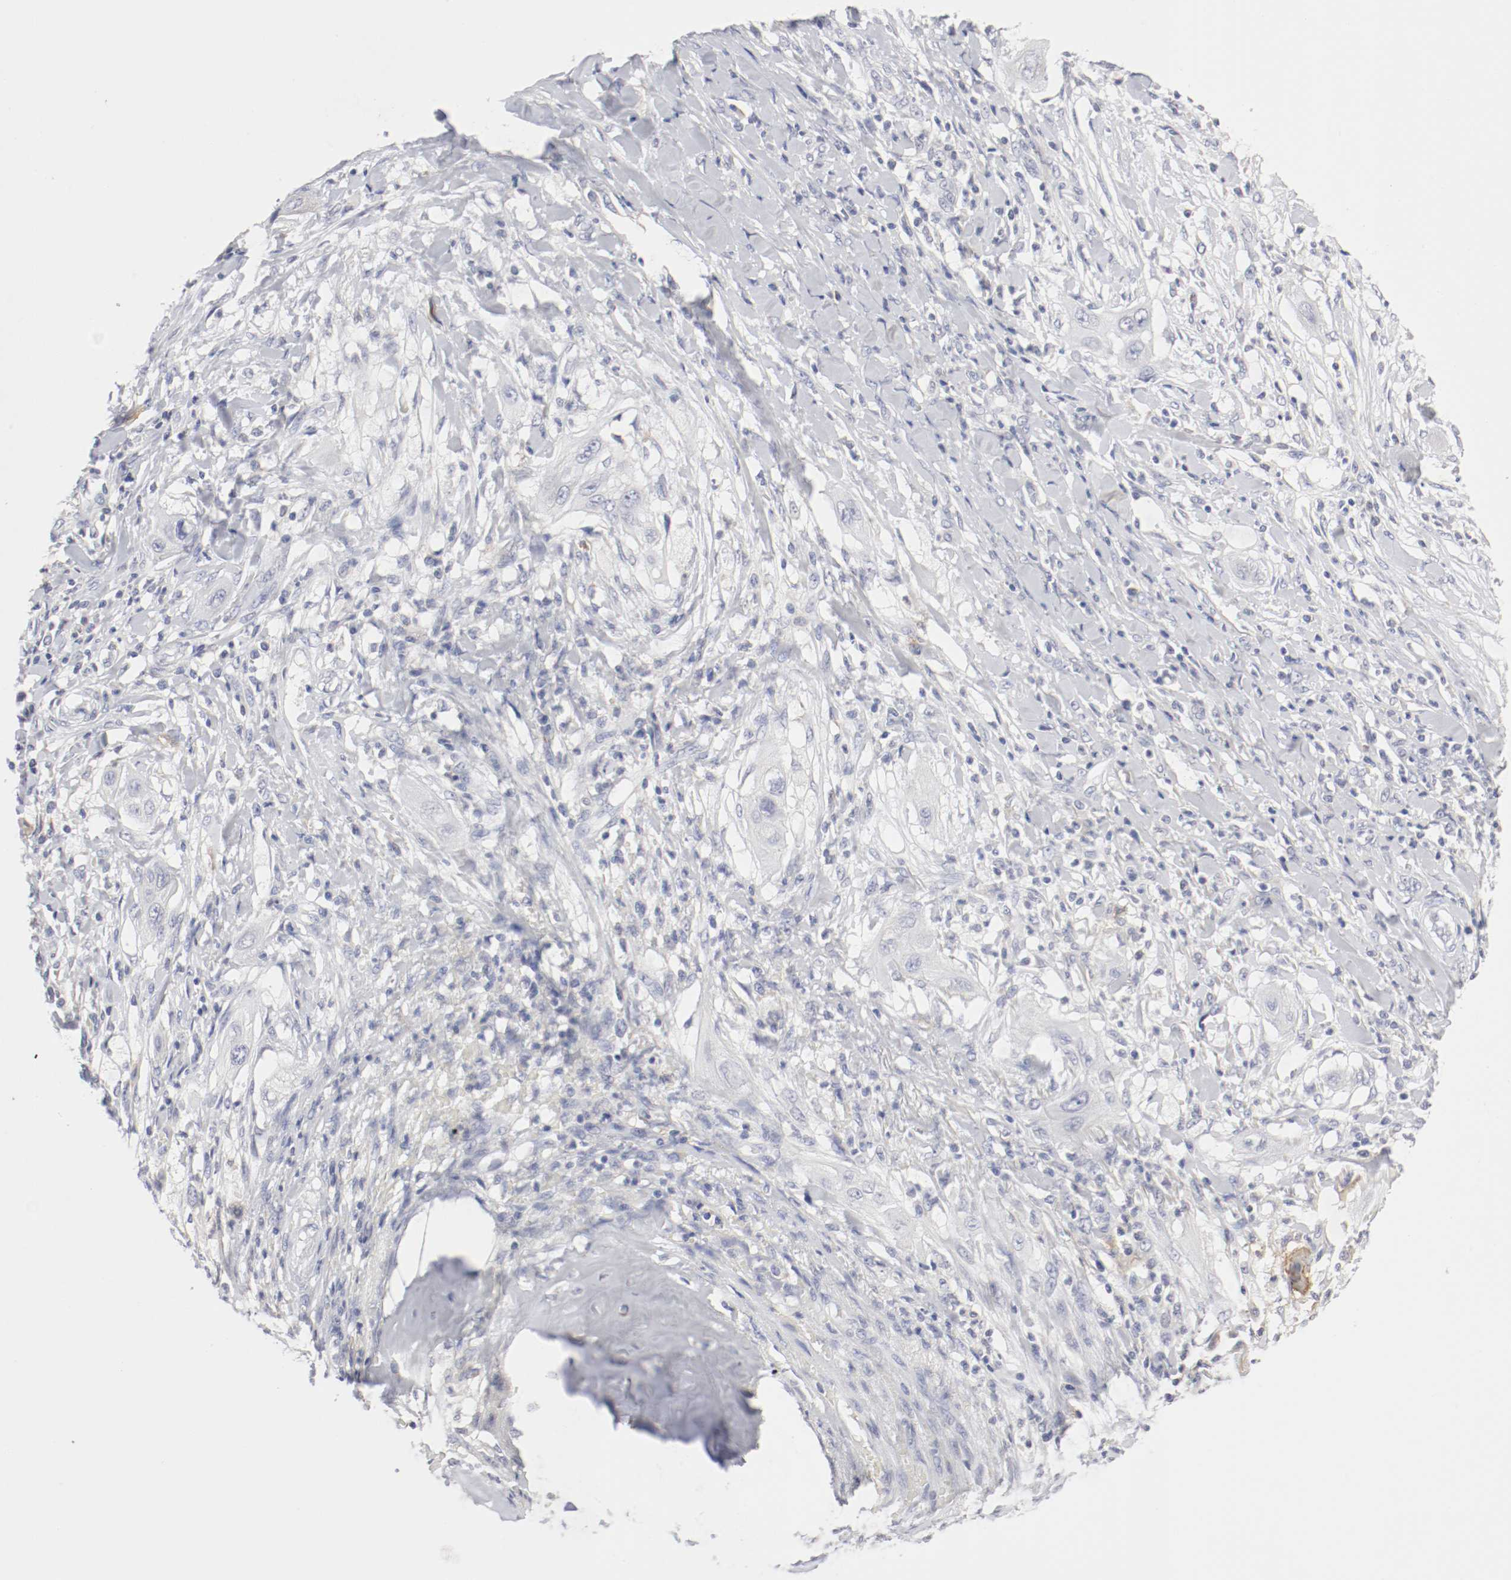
{"staining": {"intensity": "negative", "quantity": "none", "location": "none"}, "tissue": "lung cancer", "cell_type": "Tumor cells", "image_type": "cancer", "snomed": [{"axis": "morphology", "description": "Squamous cell carcinoma, NOS"}, {"axis": "topography", "description": "Lung"}], "caption": "Human lung squamous cell carcinoma stained for a protein using IHC shows no positivity in tumor cells.", "gene": "ITGAX", "patient": {"sex": "female", "age": 47}}